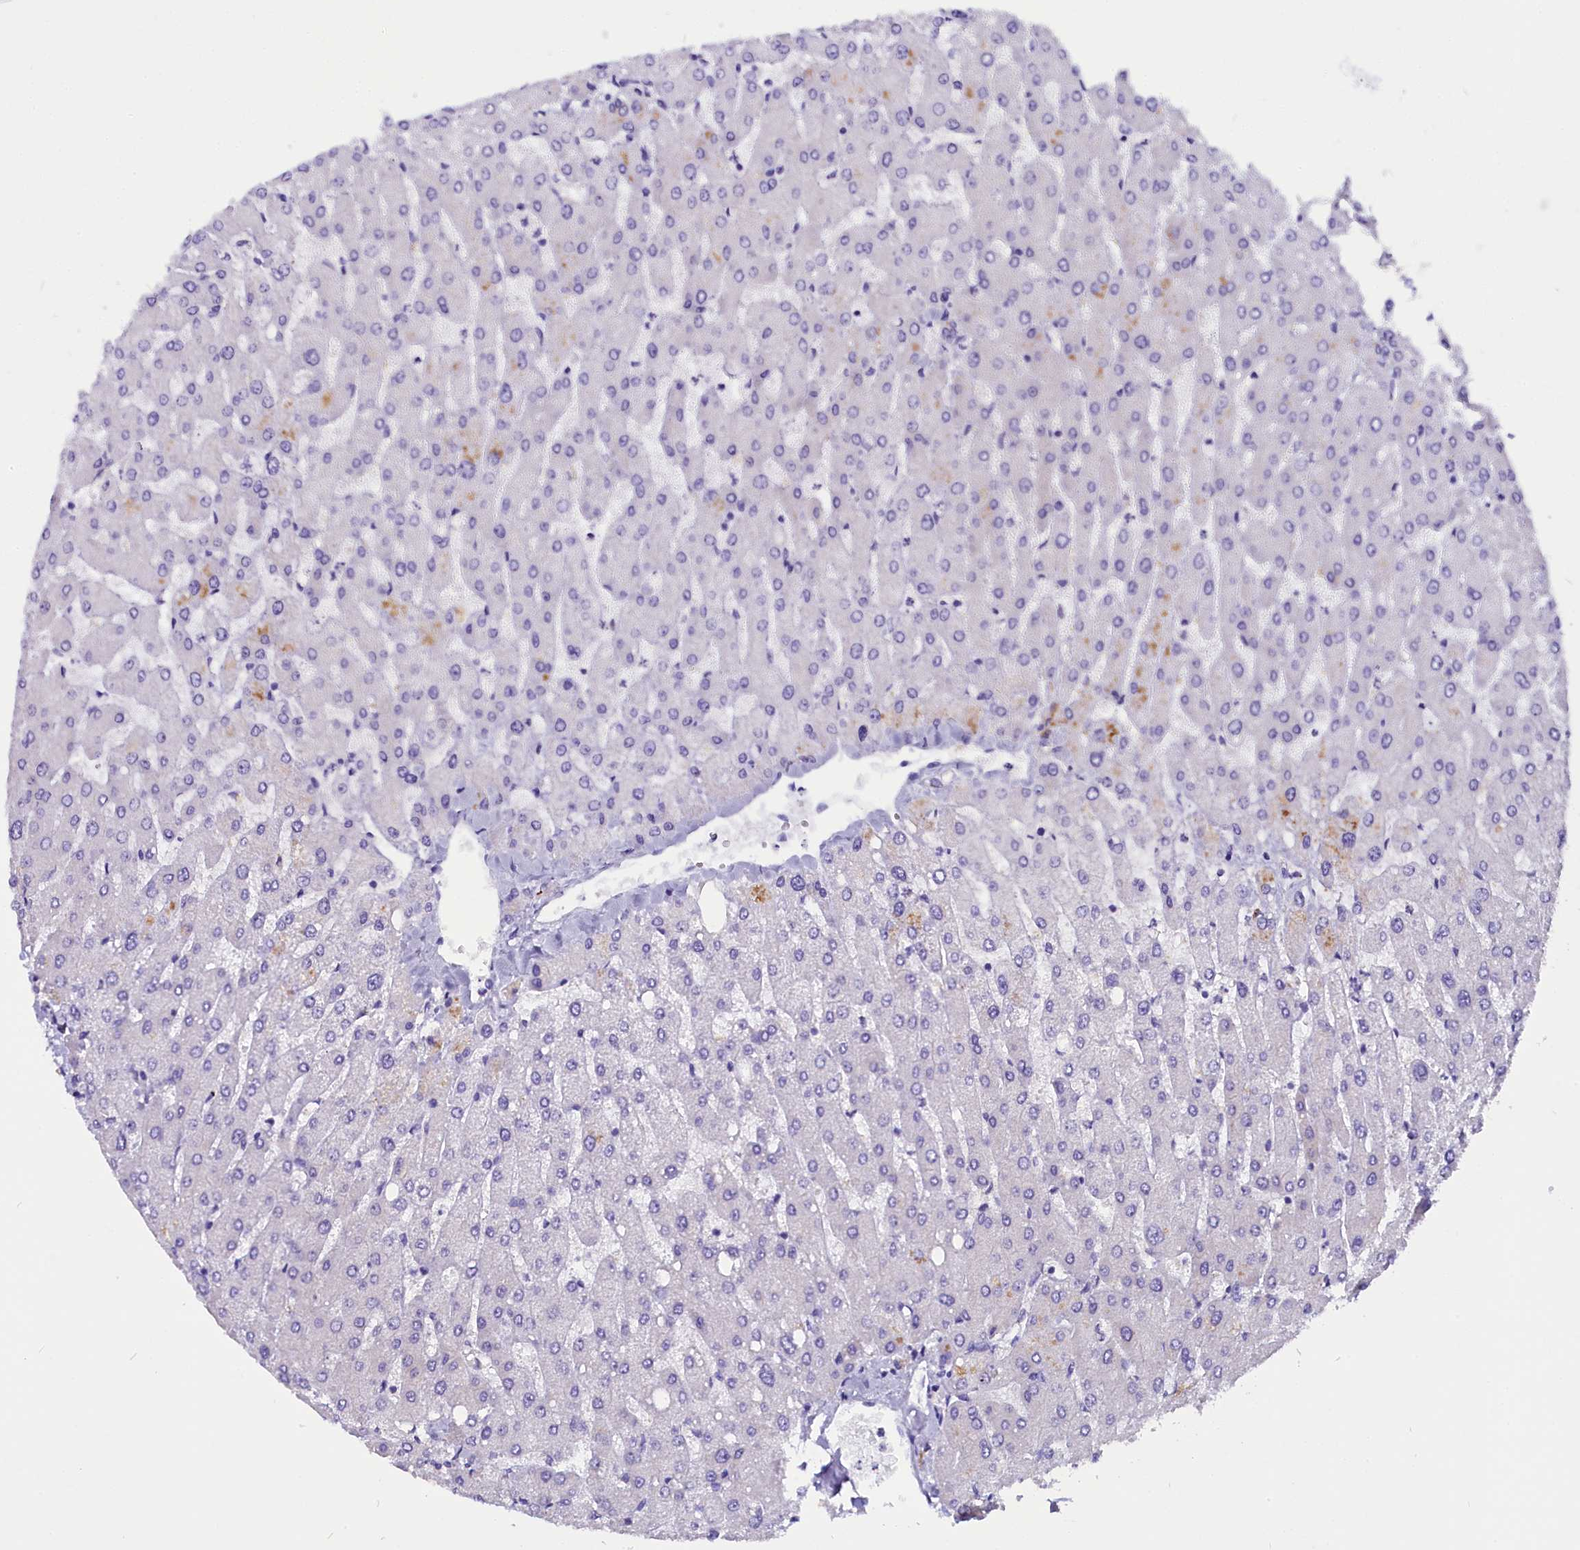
{"staining": {"intensity": "negative", "quantity": "none", "location": "none"}, "tissue": "liver", "cell_type": "Cholangiocytes", "image_type": "normal", "snomed": [{"axis": "morphology", "description": "Normal tissue, NOS"}, {"axis": "topography", "description": "Liver"}], "caption": "A micrograph of human liver is negative for staining in cholangiocytes. The staining is performed using DAB (3,3'-diaminobenzidine) brown chromogen with nuclei counter-stained in using hematoxylin.", "gene": "CEP170", "patient": {"sex": "male", "age": 55}}